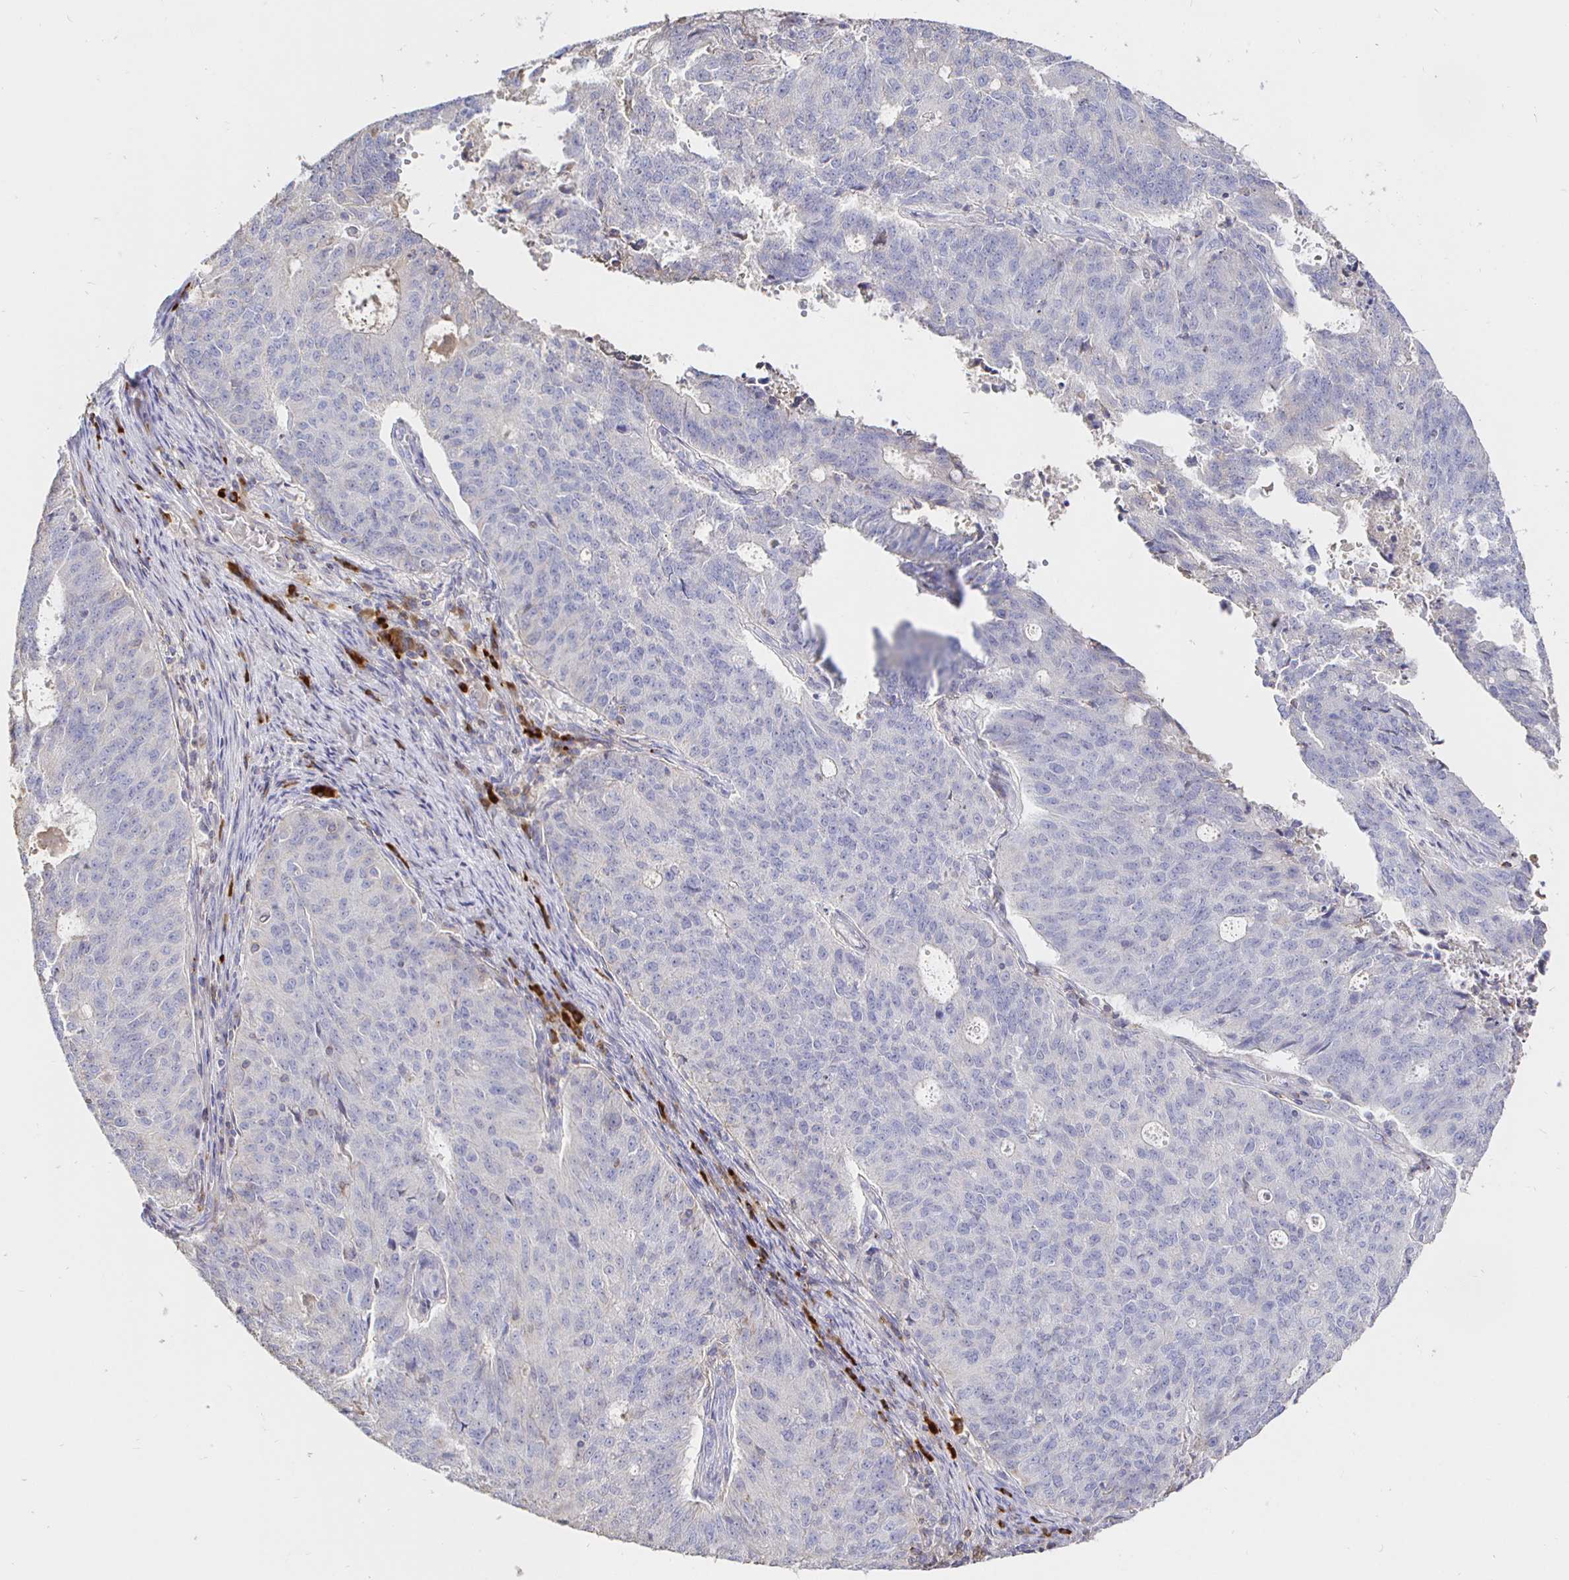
{"staining": {"intensity": "negative", "quantity": "none", "location": "none"}, "tissue": "endometrial cancer", "cell_type": "Tumor cells", "image_type": "cancer", "snomed": [{"axis": "morphology", "description": "Adenocarcinoma, NOS"}, {"axis": "topography", "description": "Endometrium"}], "caption": "An immunohistochemistry (IHC) micrograph of endometrial cancer (adenocarcinoma) is shown. There is no staining in tumor cells of endometrial cancer (adenocarcinoma).", "gene": "CXCR3", "patient": {"sex": "female", "age": 82}}